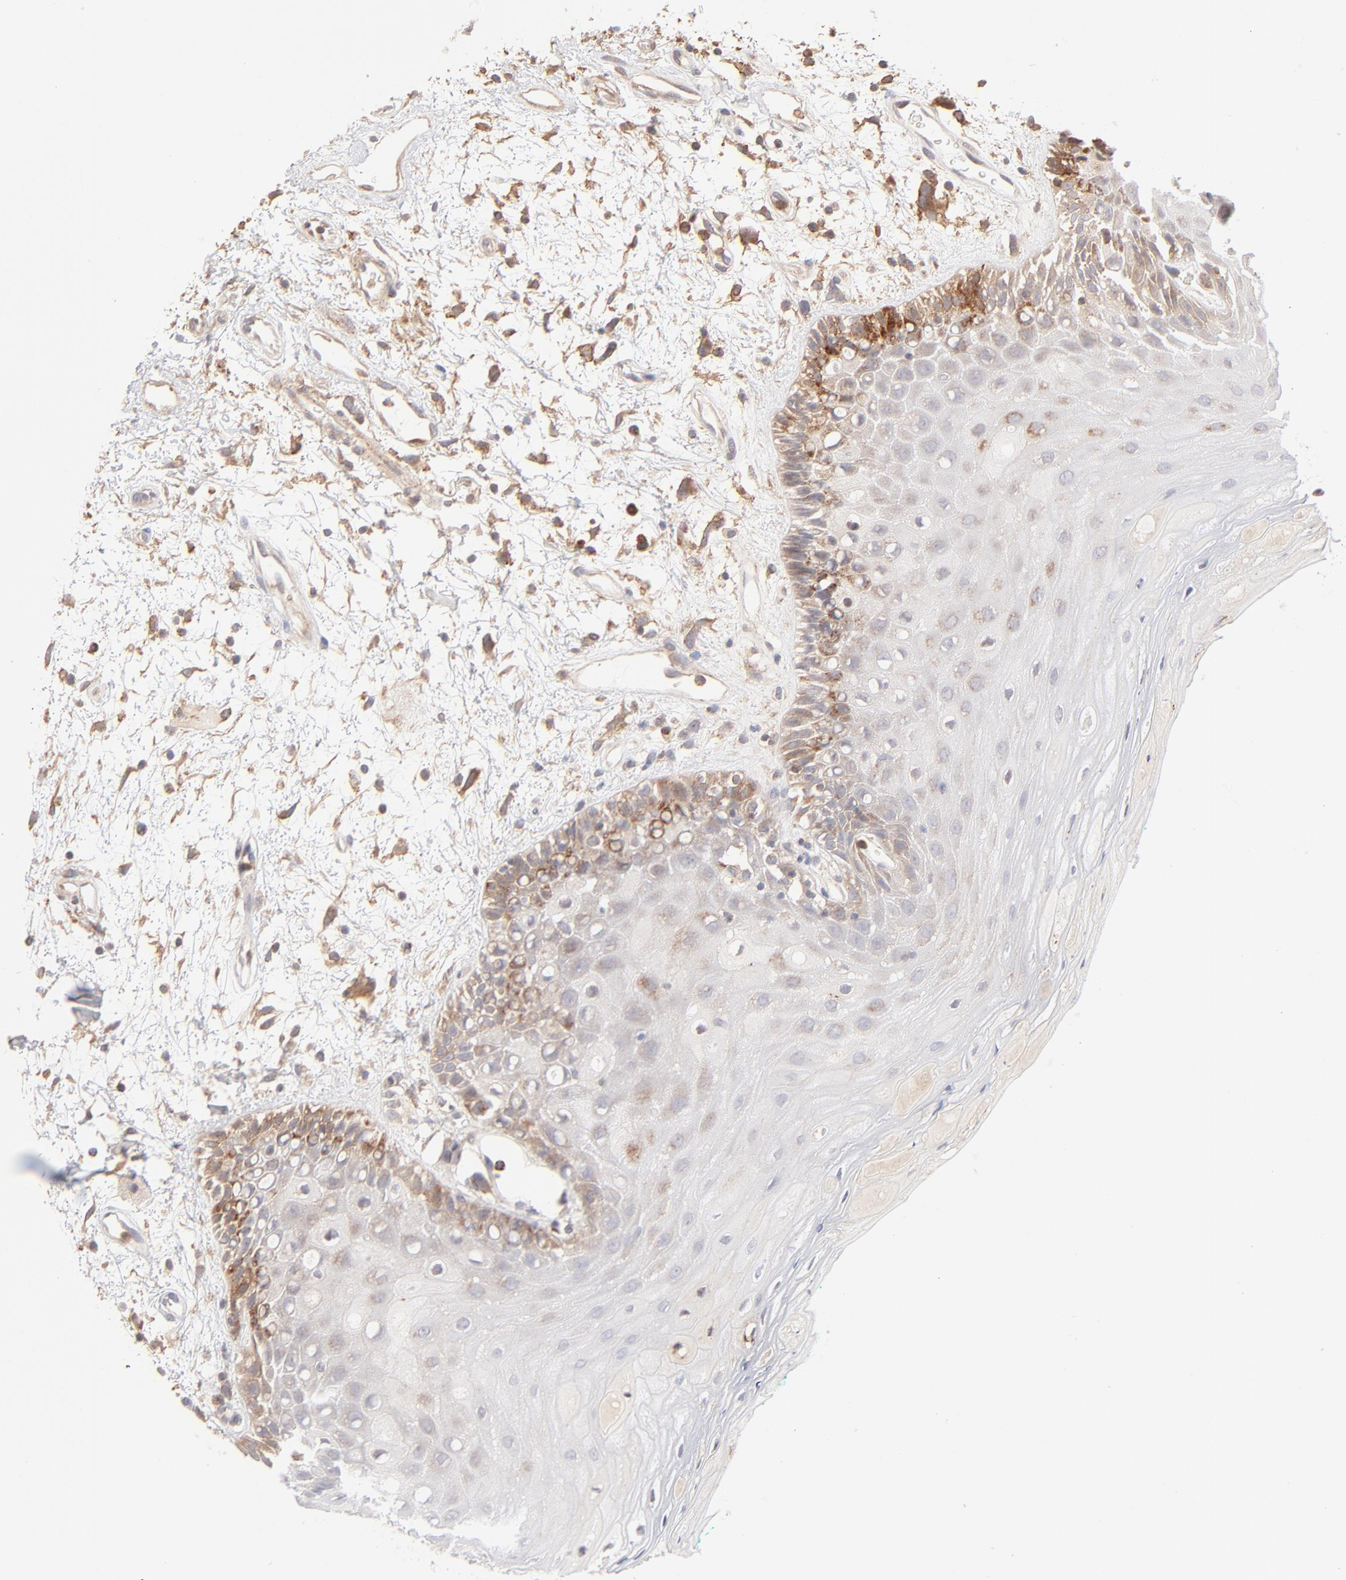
{"staining": {"intensity": "weak", "quantity": "25%-75%", "location": "cytoplasmic/membranous"}, "tissue": "oral mucosa", "cell_type": "Squamous epithelial cells", "image_type": "normal", "snomed": [{"axis": "morphology", "description": "Normal tissue, NOS"}, {"axis": "morphology", "description": "Squamous cell carcinoma, NOS"}, {"axis": "topography", "description": "Skeletal muscle"}, {"axis": "topography", "description": "Oral tissue"}, {"axis": "topography", "description": "Head-Neck"}], "caption": "The micrograph reveals staining of normal oral mucosa, revealing weak cytoplasmic/membranous protein staining (brown color) within squamous epithelial cells. Immunohistochemistry stains the protein of interest in brown and the nuclei are stained blue.", "gene": "CSPG4", "patient": {"sex": "female", "age": 84}}